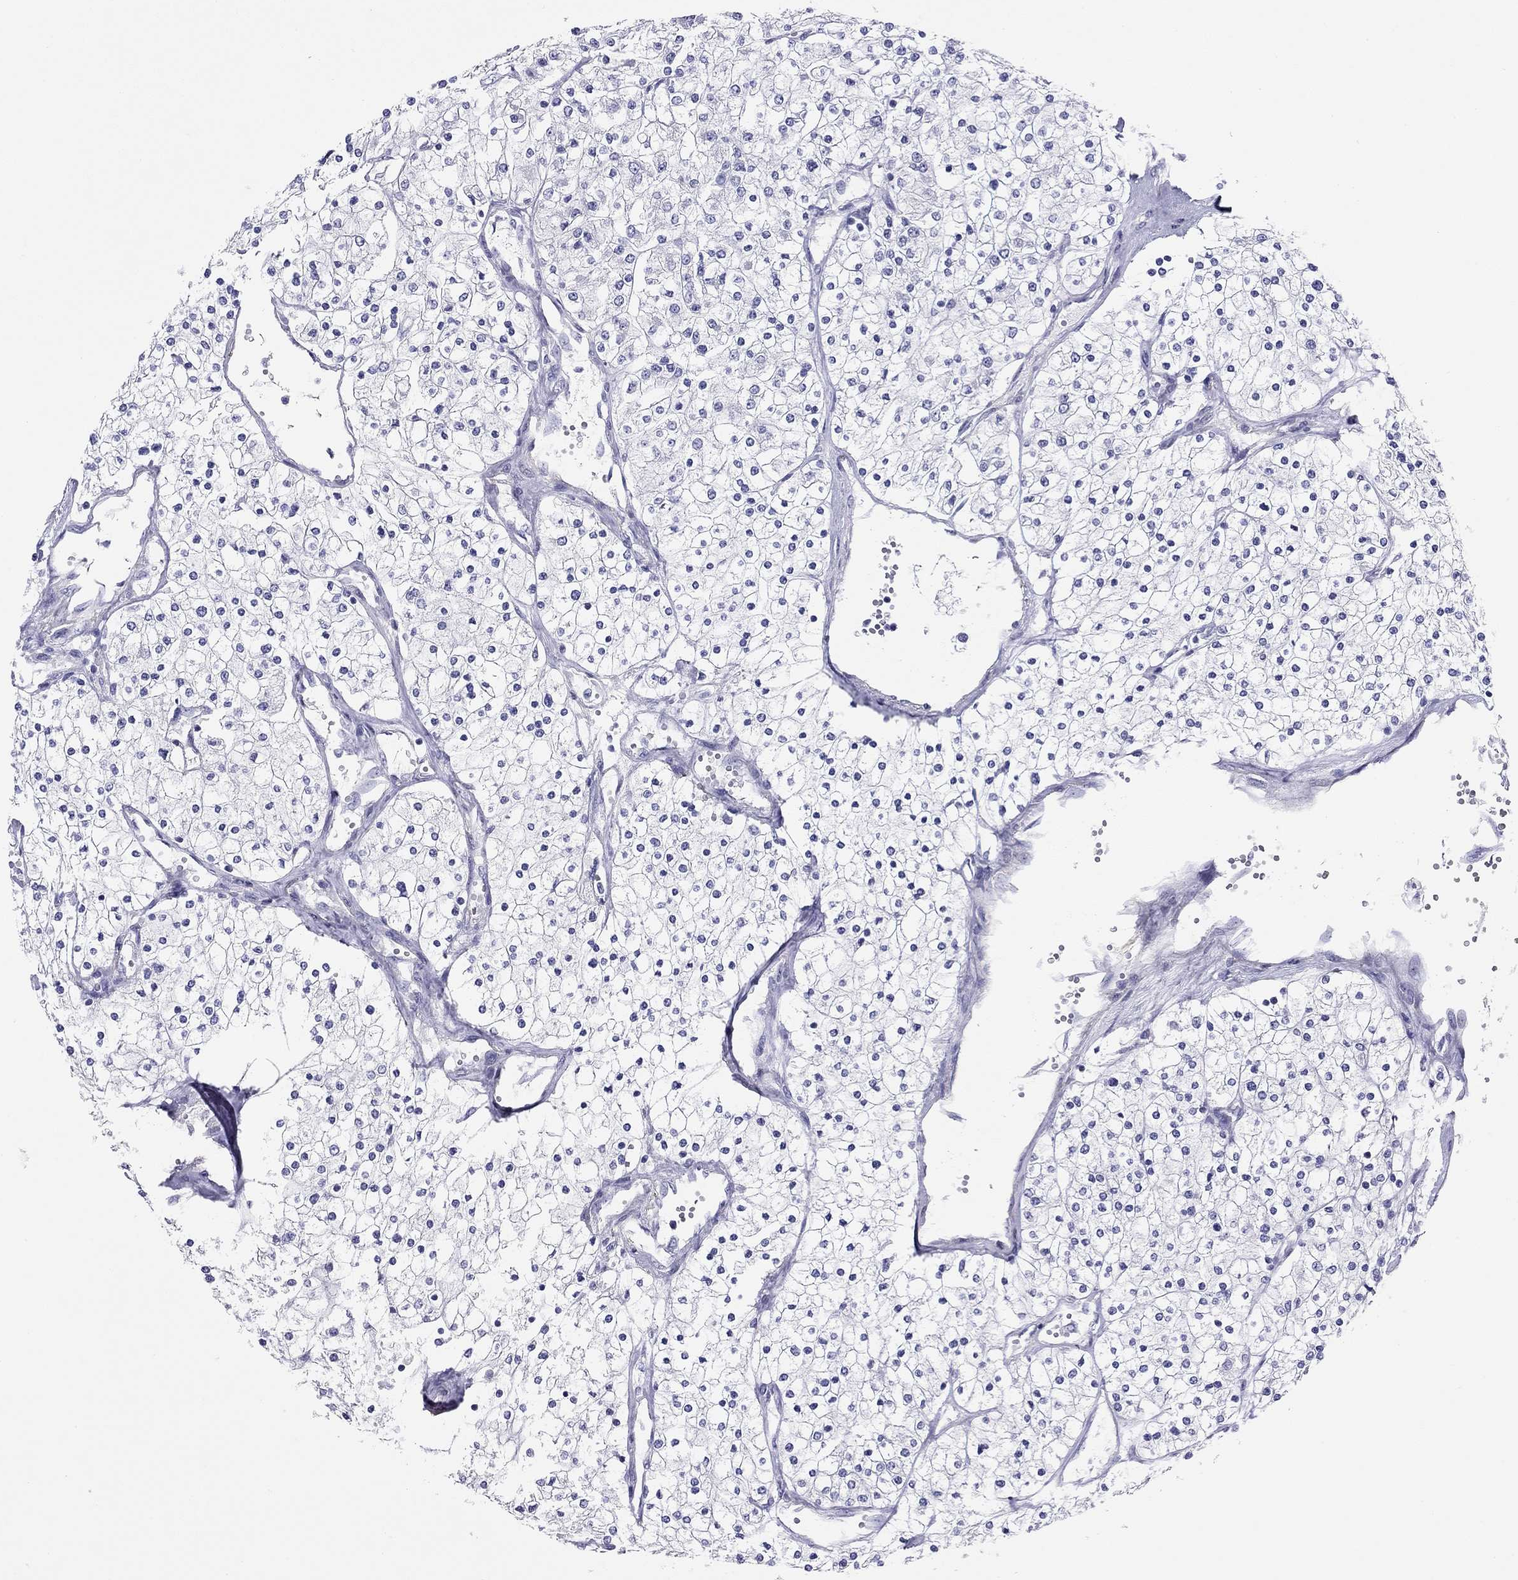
{"staining": {"intensity": "negative", "quantity": "none", "location": "none"}, "tissue": "renal cancer", "cell_type": "Tumor cells", "image_type": "cancer", "snomed": [{"axis": "morphology", "description": "Adenocarcinoma, NOS"}, {"axis": "topography", "description": "Kidney"}], "caption": "This is an IHC histopathology image of human renal cancer (adenocarcinoma). There is no expression in tumor cells.", "gene": "MYMX", "patient": {"sex": "male", "age": 80}}